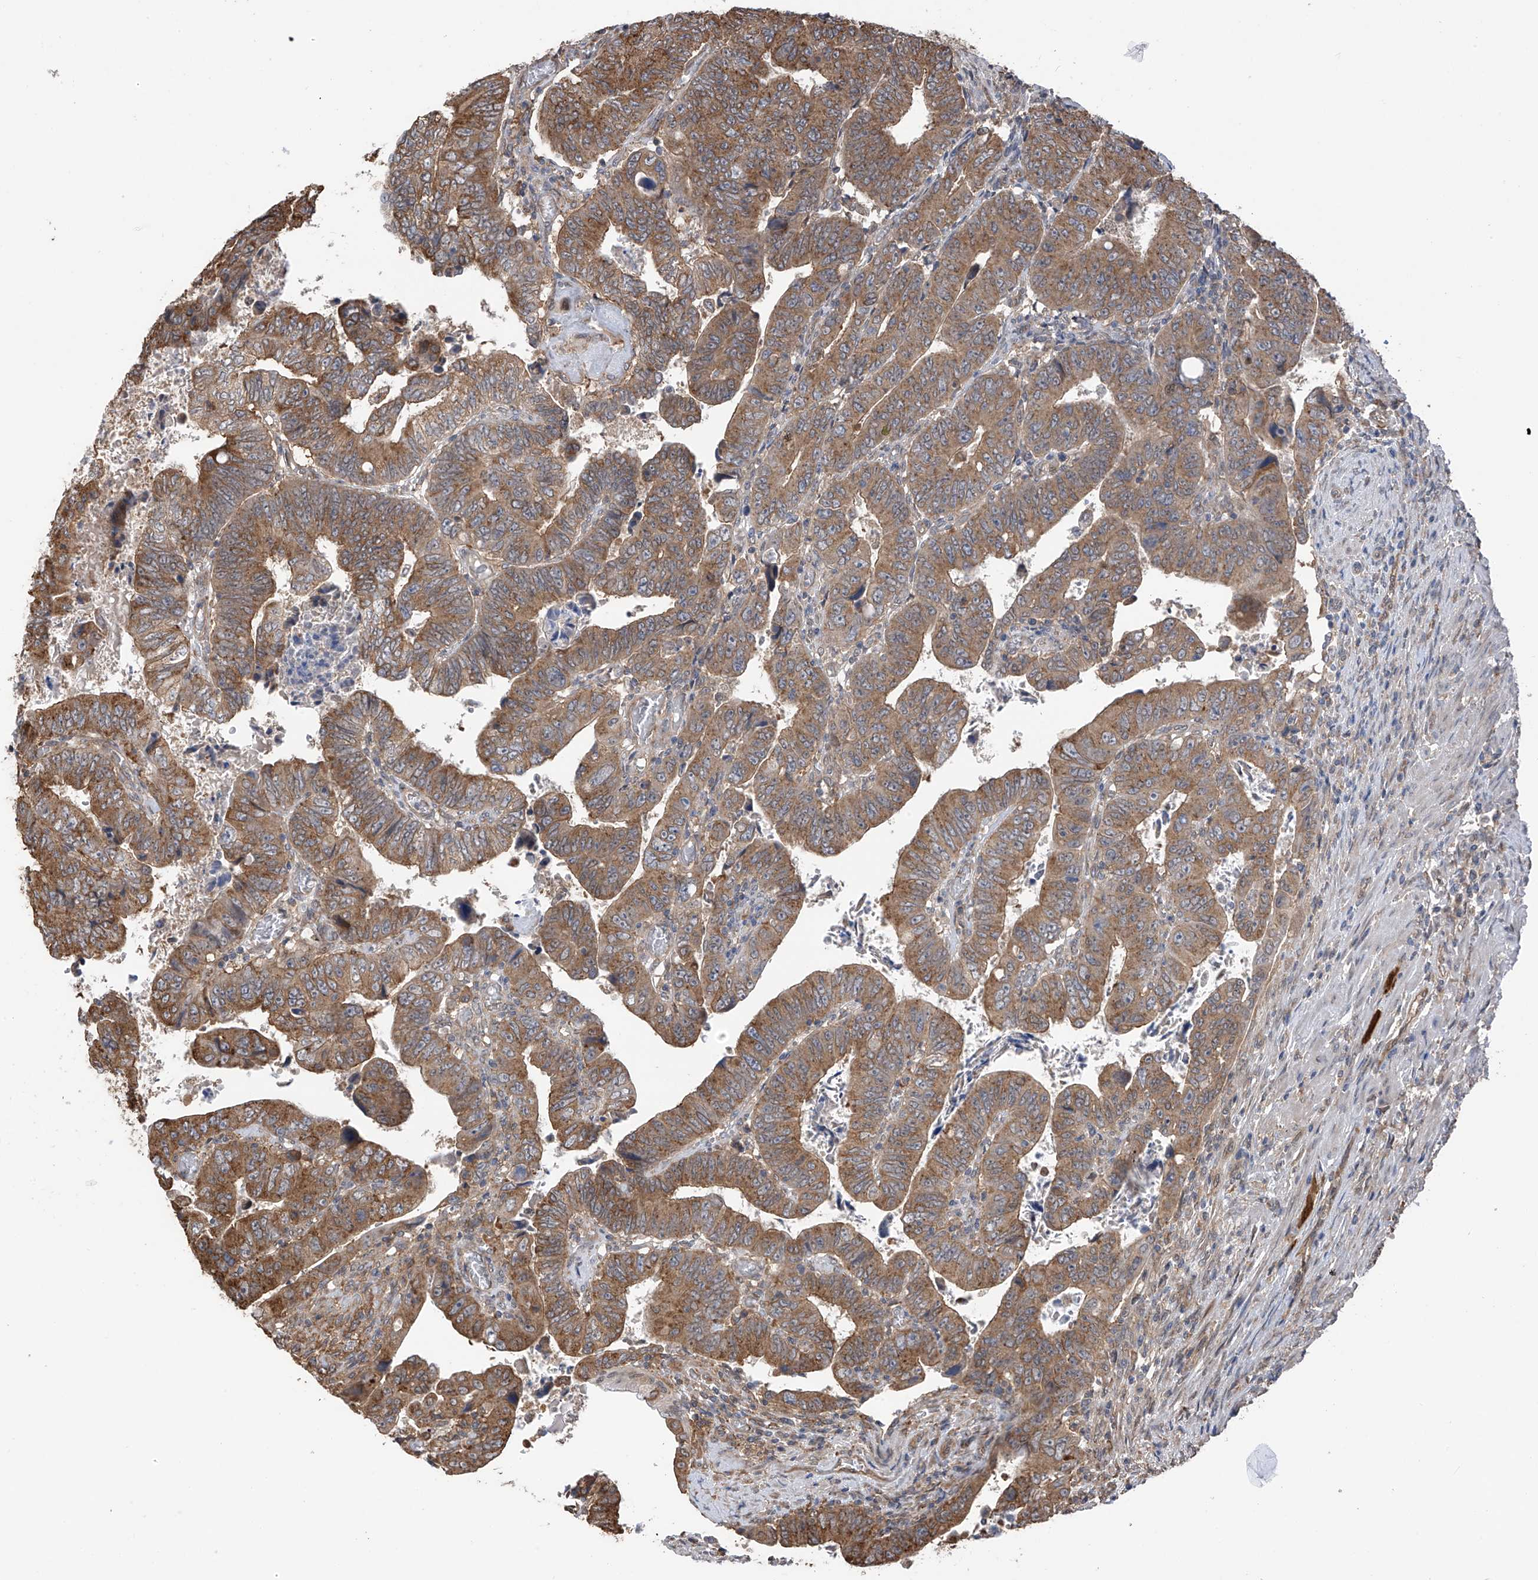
{"staining": {"intensity": "moderate", "quantity": ">75%", "location": "cytoplasmic/membranous"}, "tissue": "colorectal cancer", "cell_type": "Tumor cells", "image_type": "cancer", "snomed": [{"axis": "morphology", "description": "Normal tissue, NOS"}, {"axis": "morphology", "description": "Adenocarcinoma, NOS"}, {"axis": "topography", "description": "Rectum"}], "caption": "This is an image of immunohistochemistry staining of colorectal cancer, which shows moderate expression in the cytoplasmic/membranous of tumor cells.", "gene": "ZNF189", "patient": {"sex": "female", "age": 65}}